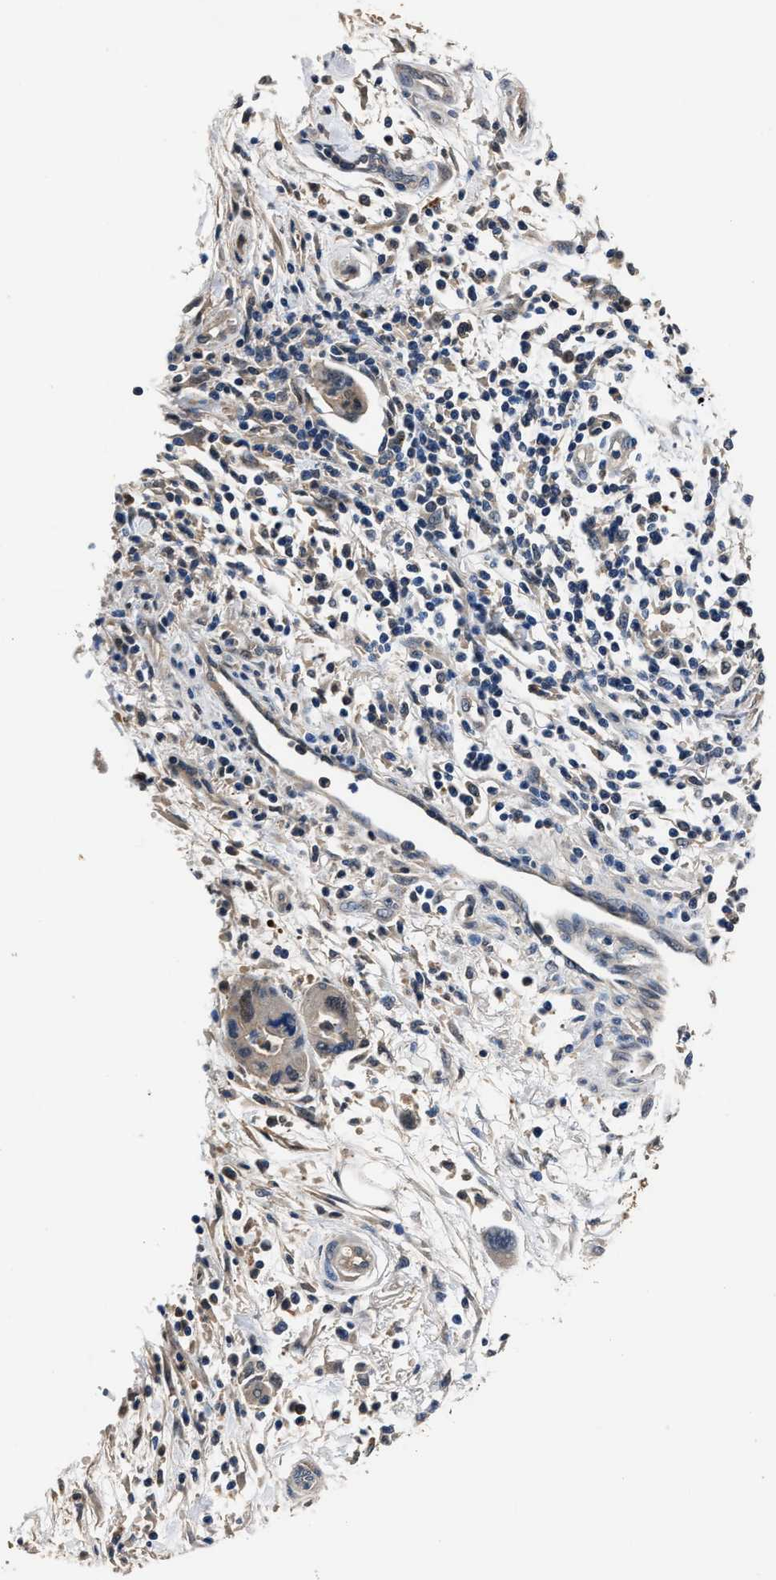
{"staining": {"intensity": "weak", "quantity": ">75%", "location": "cytoplasmic/membranous,nuclear"}, "tissue": "pancreatic cancer", "cell_type": "Tumor cells", "image_type": "cancer", "snomed": [{"axis": "morphology", "description": "Normal tissue, NOS"}, {"axis": "morphology", "description": "Adenocarcinoma, NOS"}, {"axis": "topography", "description": "Pancreas"}], "caption": "High-power microscopy captured an immunohistochemistry photomicrograph of adenocarcinoma (pancreatic), revealing weak cytoplasmic/membranous and nuclear positivity in about >75% of tumor cells. The protein is shown in brown color, while the nuclei are stained blue.", "gene": "GSTP1", "patient": {"sex": "female", "age": 71}}